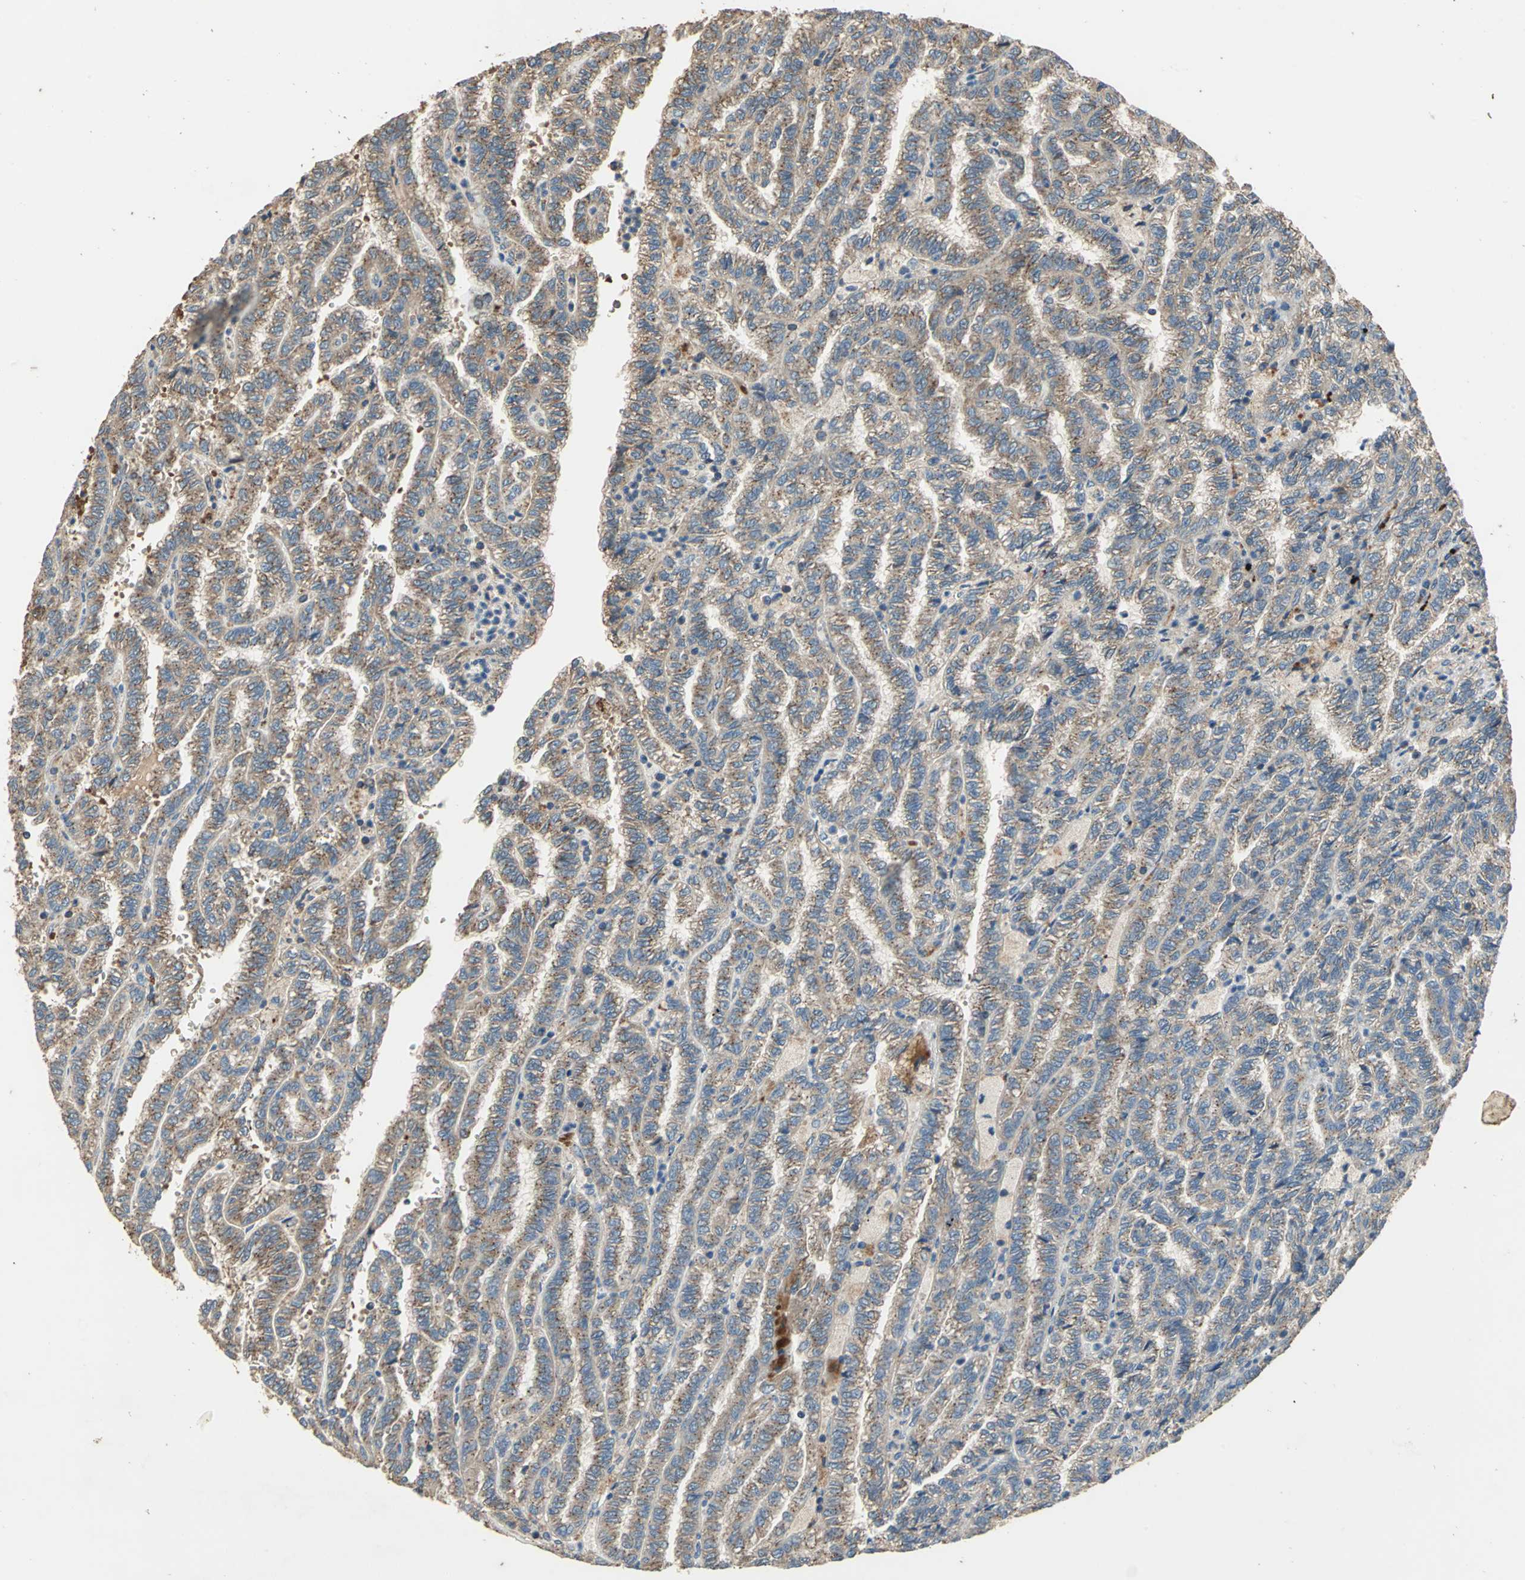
{"staining": {"intensity": "strong", "quantity": ">75%", "location": "cytoplasmic/membranous"}, "tissue": "renal cancer", "cell_type": "Tumor cells", "image_type": "cancer", "snomed": [{"axis": "morphology", "description": "Inflammation, NOS"}, {"axis": "morphology", "description": "Adenocarcinoma, NOS"}, {"axis": "topography", "description": "Kidney"}], "caption": "The image shows a brown stain indicating the presence of a protein in the cytoplasmic/membranous of tumor cells in renal cancer (adenocarcinoma).", "gene": "POLRMT", "patient": {"sex": "male", "age": 68}}